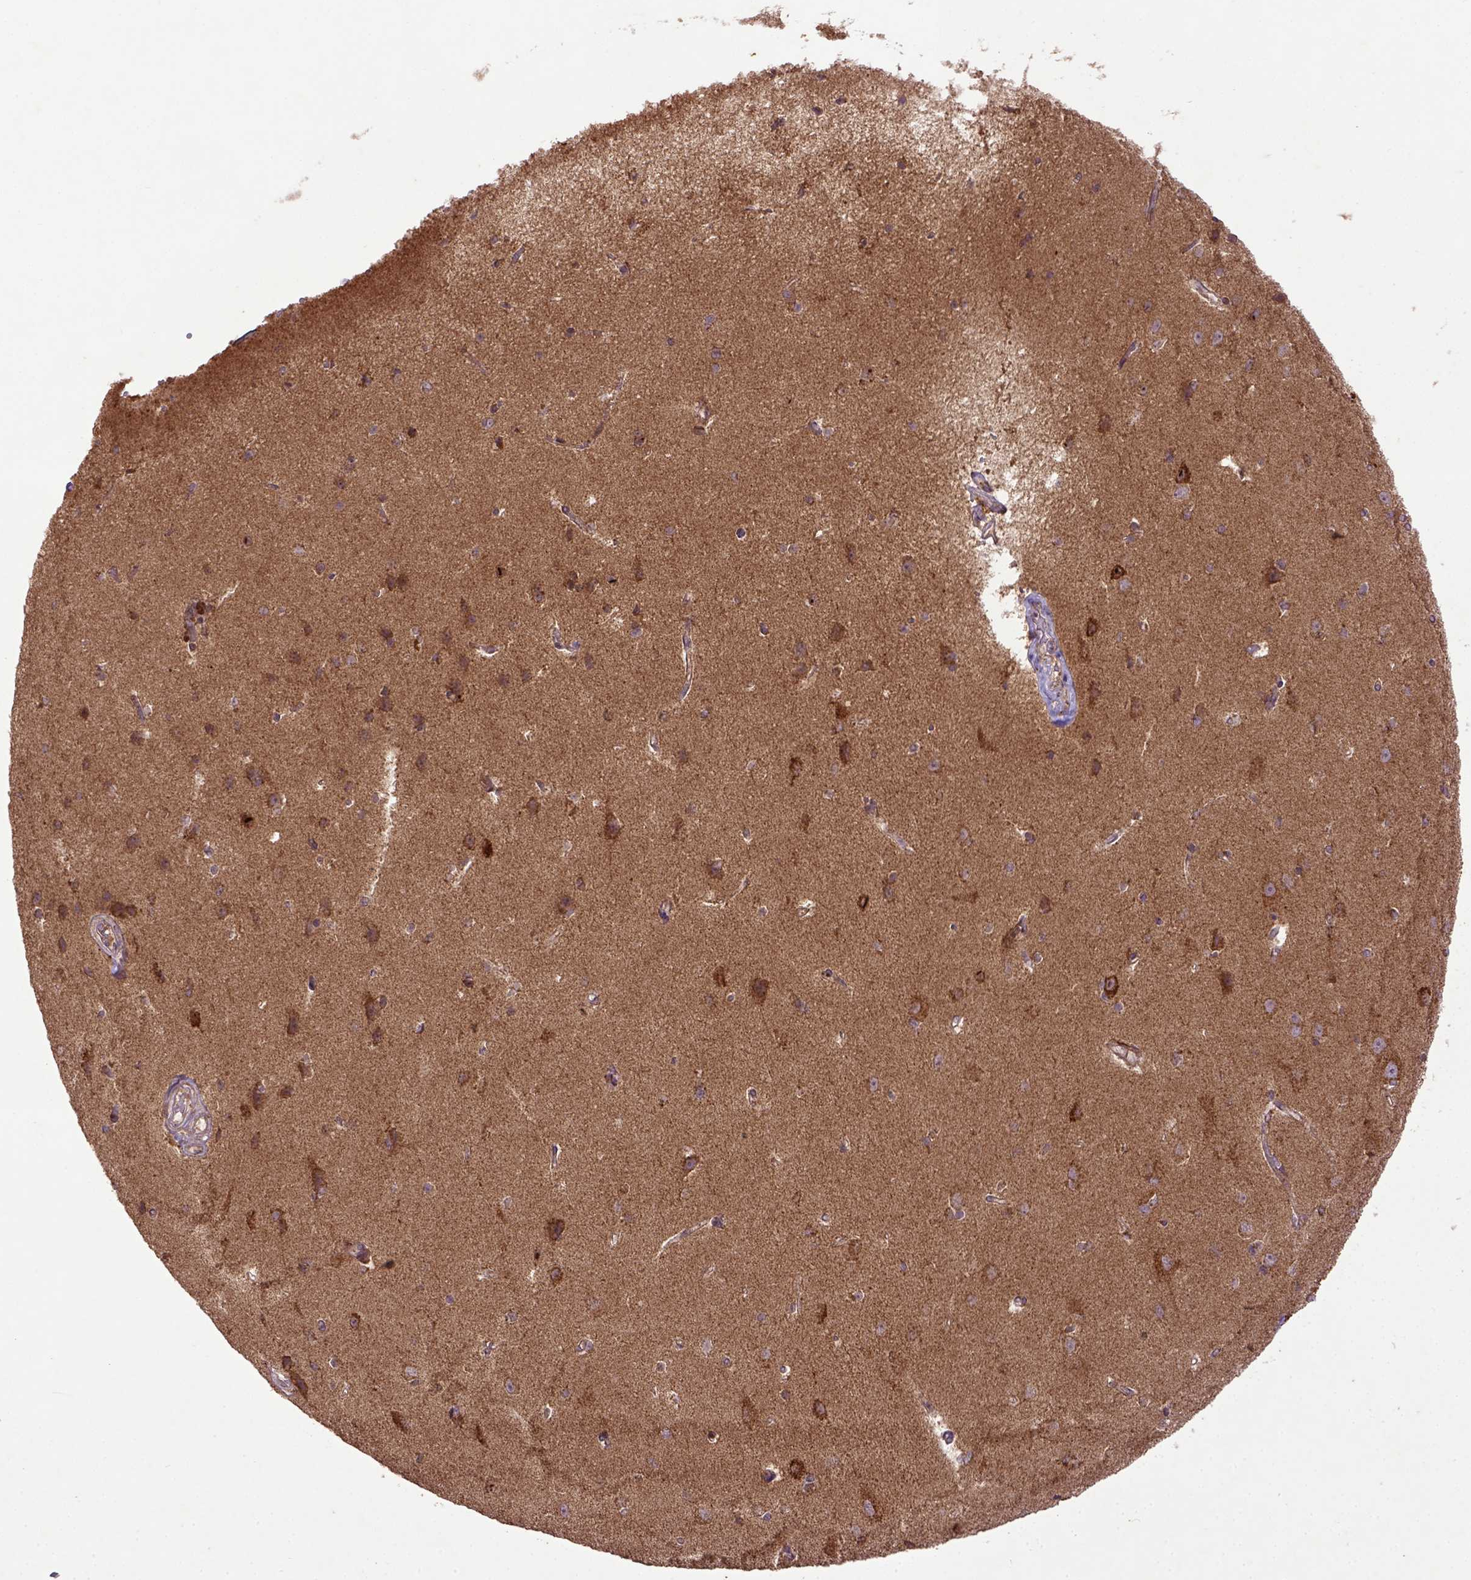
{"staining": {"intensity": "weak", "quantity": ">75%", "location": "cytoplasmic/membranous"}, "tissue": "cerebral cortex", "cell_type": "Endothelial cells", "image_type": "normal", "snomed": [{"axis": "morphology", "description": "Normal tissue, NOS"}, {"axis": "topography", "description": "Cerebral cortex"}], "caption": "Immunohistochemistry of benign cerebral cortex shows low levels of weak cytoplasmic/membranous expression in approximately >75% of endothelial cells.", "gene": "MT", "patient": {"sex": "male", "age": 37}}